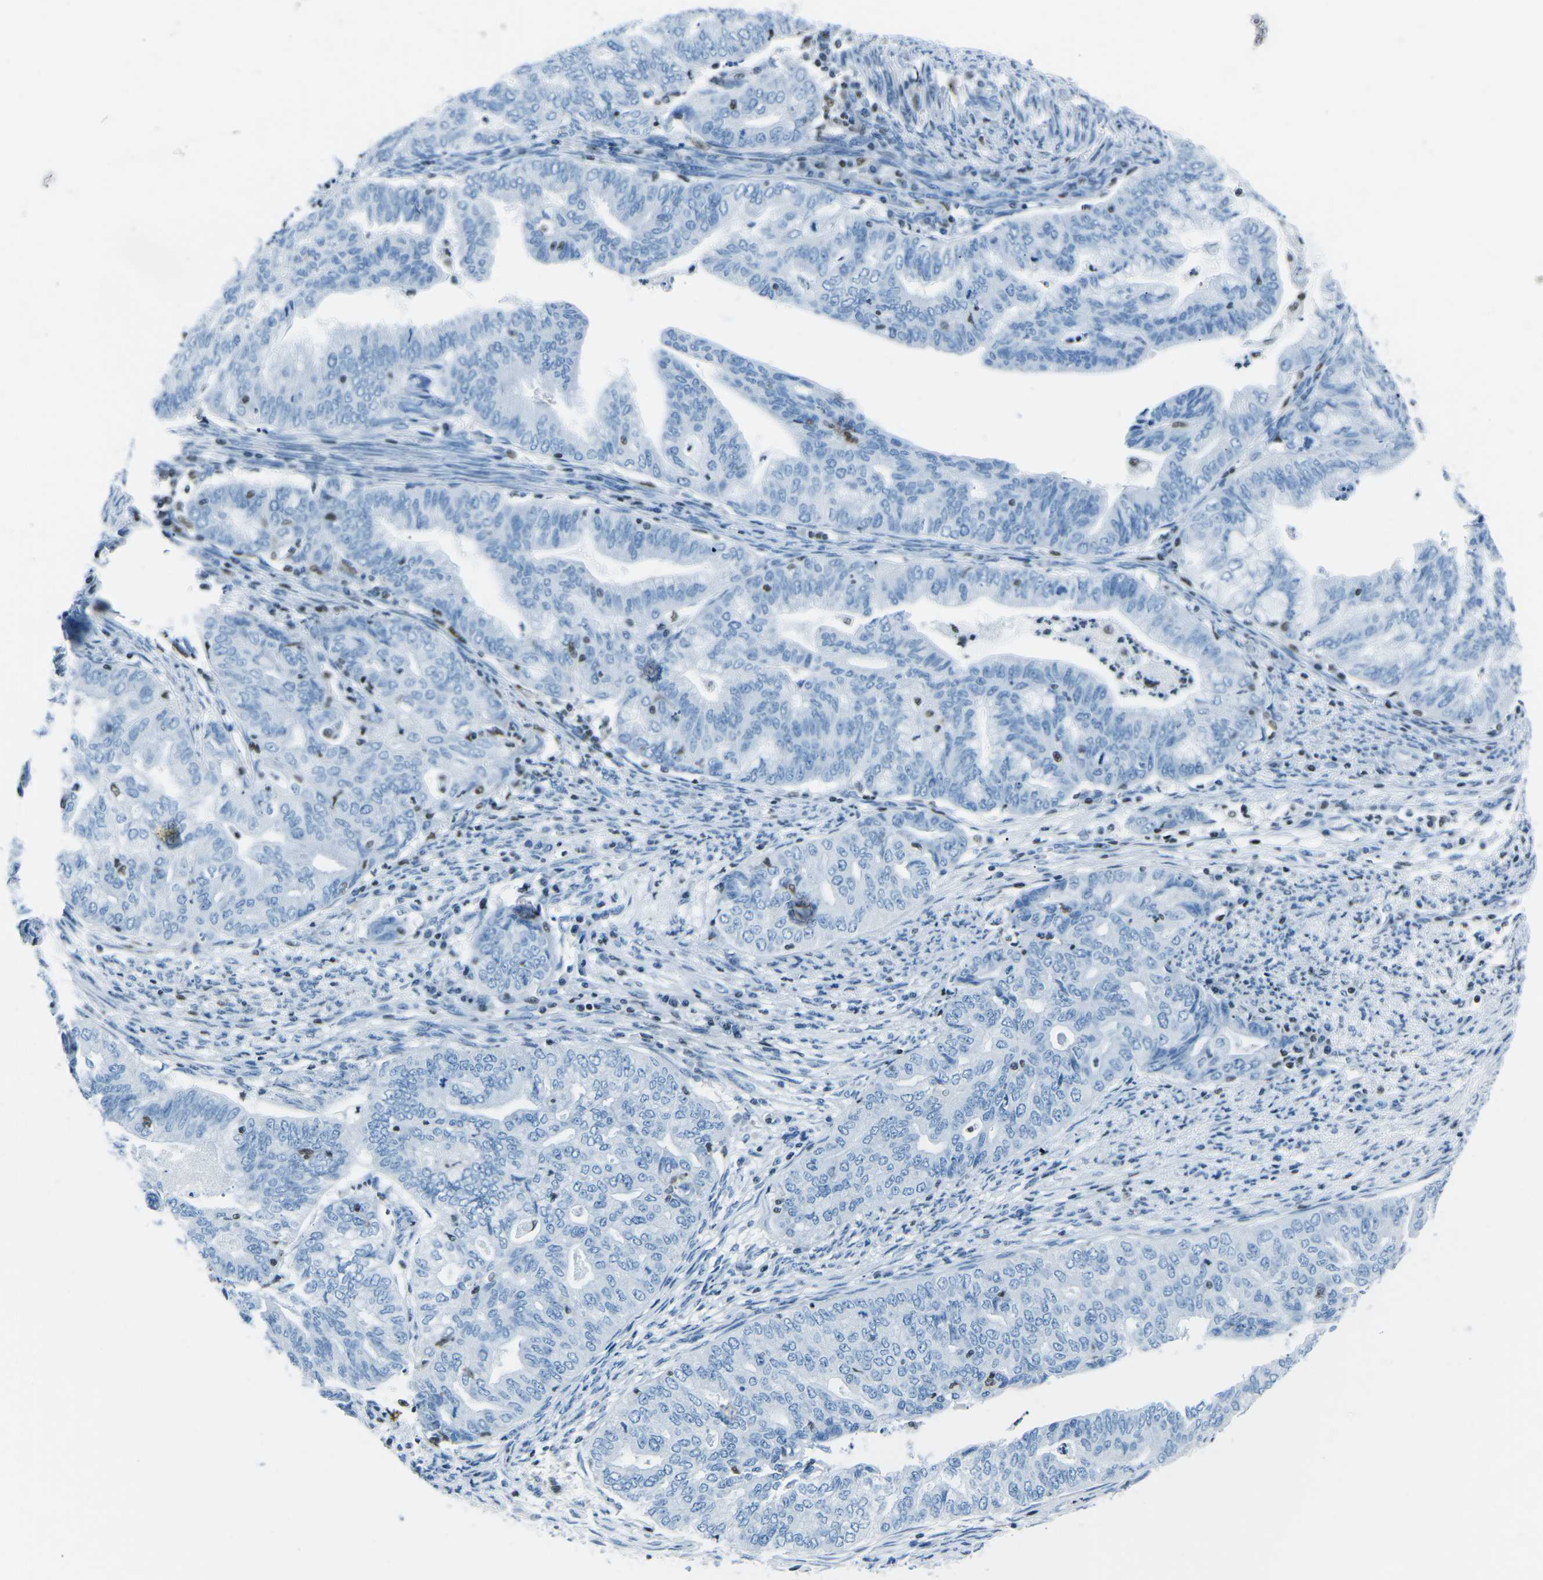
{"staining": {"intensity": "negative", "quantity": "none", "location": "none"}, "tissue": "endometrial cancer", "cell_type": "Tumor cells", "image_type": "cancer", "snomed": [{"axis": "morphology", "description": "Adenocarcinoma, NOS"}, {"axis": "topography", "description": "Endometrium"}], "caption": "Protein analysis of adenocarcinoma (endometrial) exhibits no significant staining in tumor cells.", "gene": "CELF2", "patient": {"sex": "female", "age": 79}}